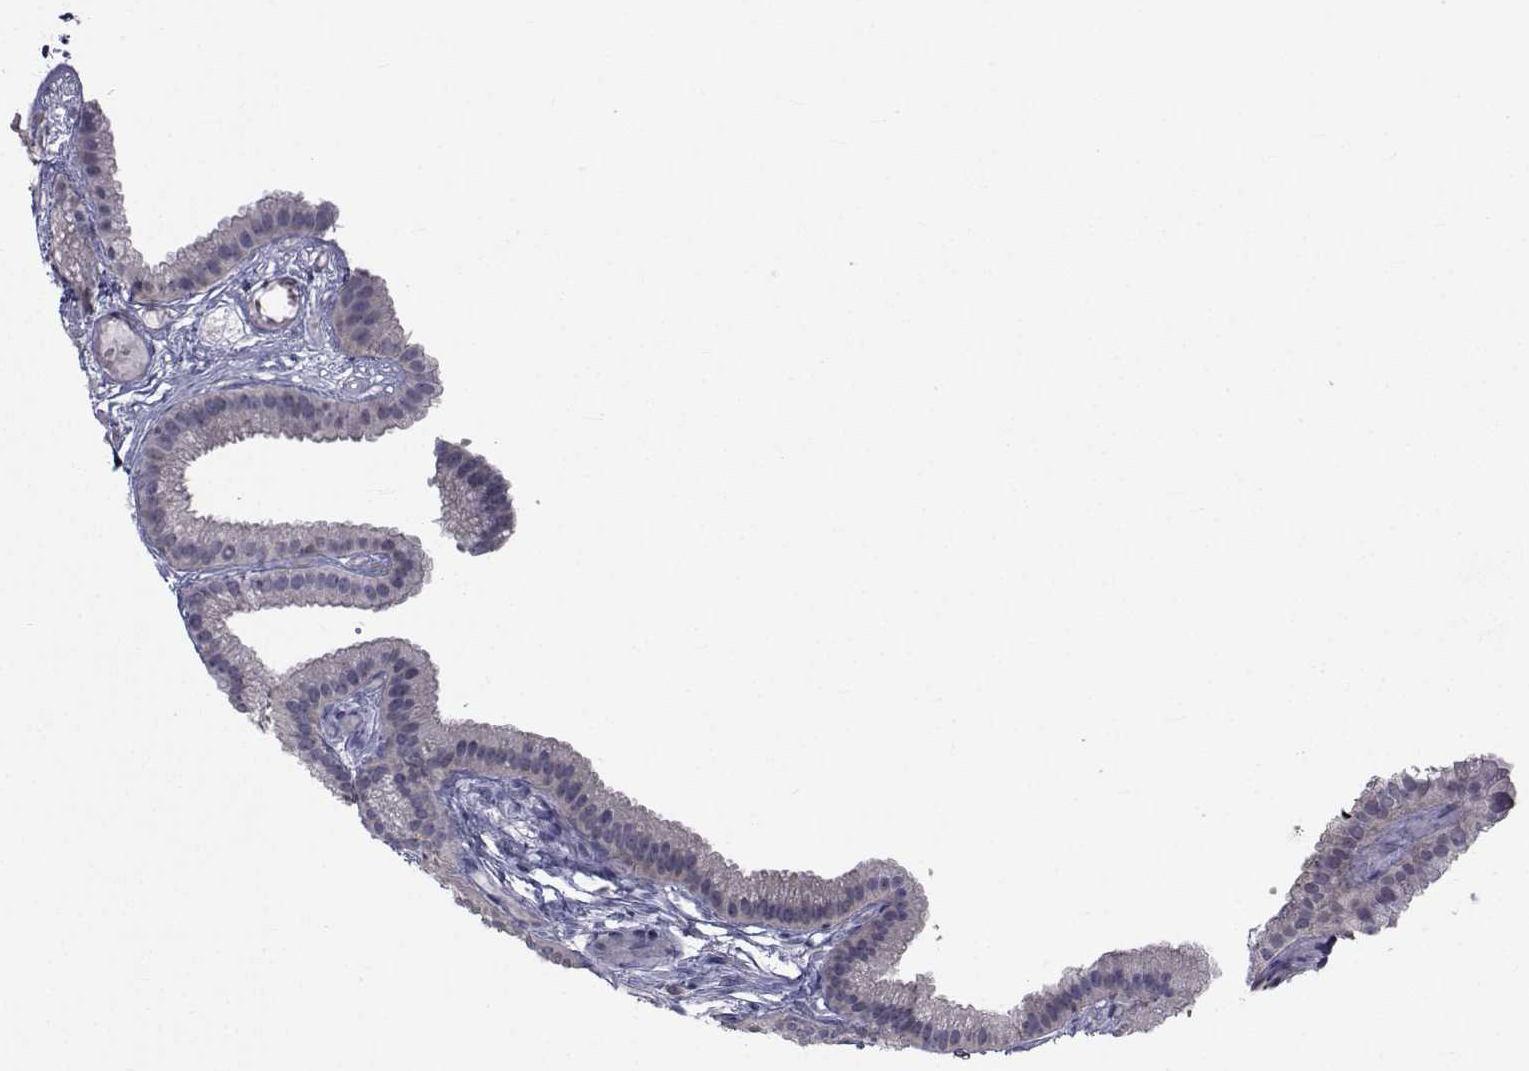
{"staining": {"intensity": "negative", "quantity": "none", "location": "none"}, "tissue": "gallbladder", "cell_type": "Glandular cells", "image_type": "normal", "snomed": [{"axis": "morphology", "description": "Normal tissue, NOS"}, {"axis": "topography", "description": "Gallbladder"}], "caption": "This image is of benign gallbladder stained with immunohistochemistry (IHC) to label a protein in brown with the nuclei are counter-stained blue. There is no expression in glandular cells.", "gene": "SLC30A10", "patient": {"sex": "female", "age": 45}}